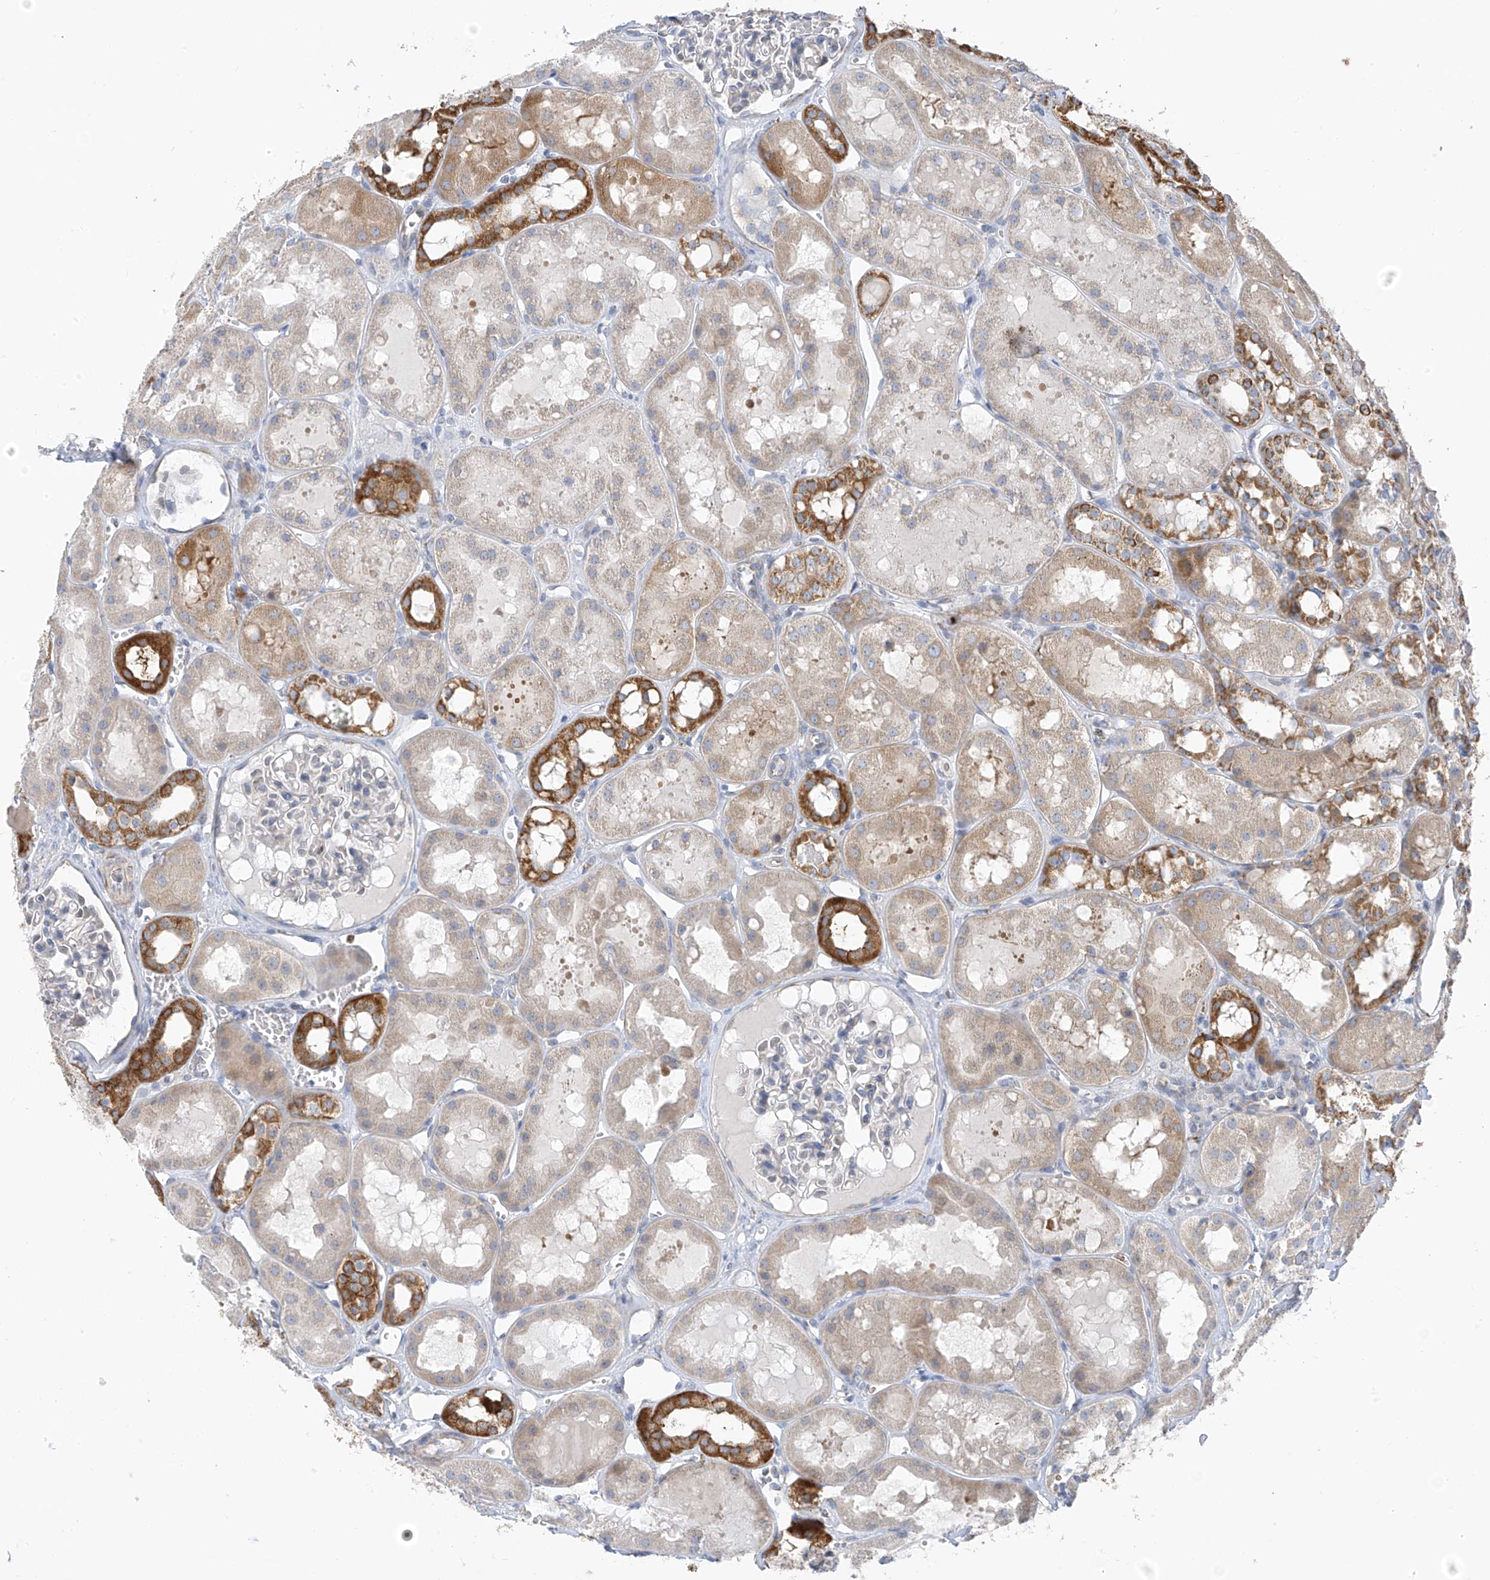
{"staining": {"intensity": "negative", "quantity": "none", "location": "none"}, "tissue": "kidney", "cell_type": "Cells in glomeruli", "image_type": "normal", "snomed": [{"axis": "morphology", "description": "Normal tissue, NOS"}, {"axis": "topography", "description": "Kidney"}], "caption": "Human kidney stained for a protein using IHC displays no positivity in cells in glomeruli.", "gene": "EOMES", "patient": {"sex": "male", "age": 16}}